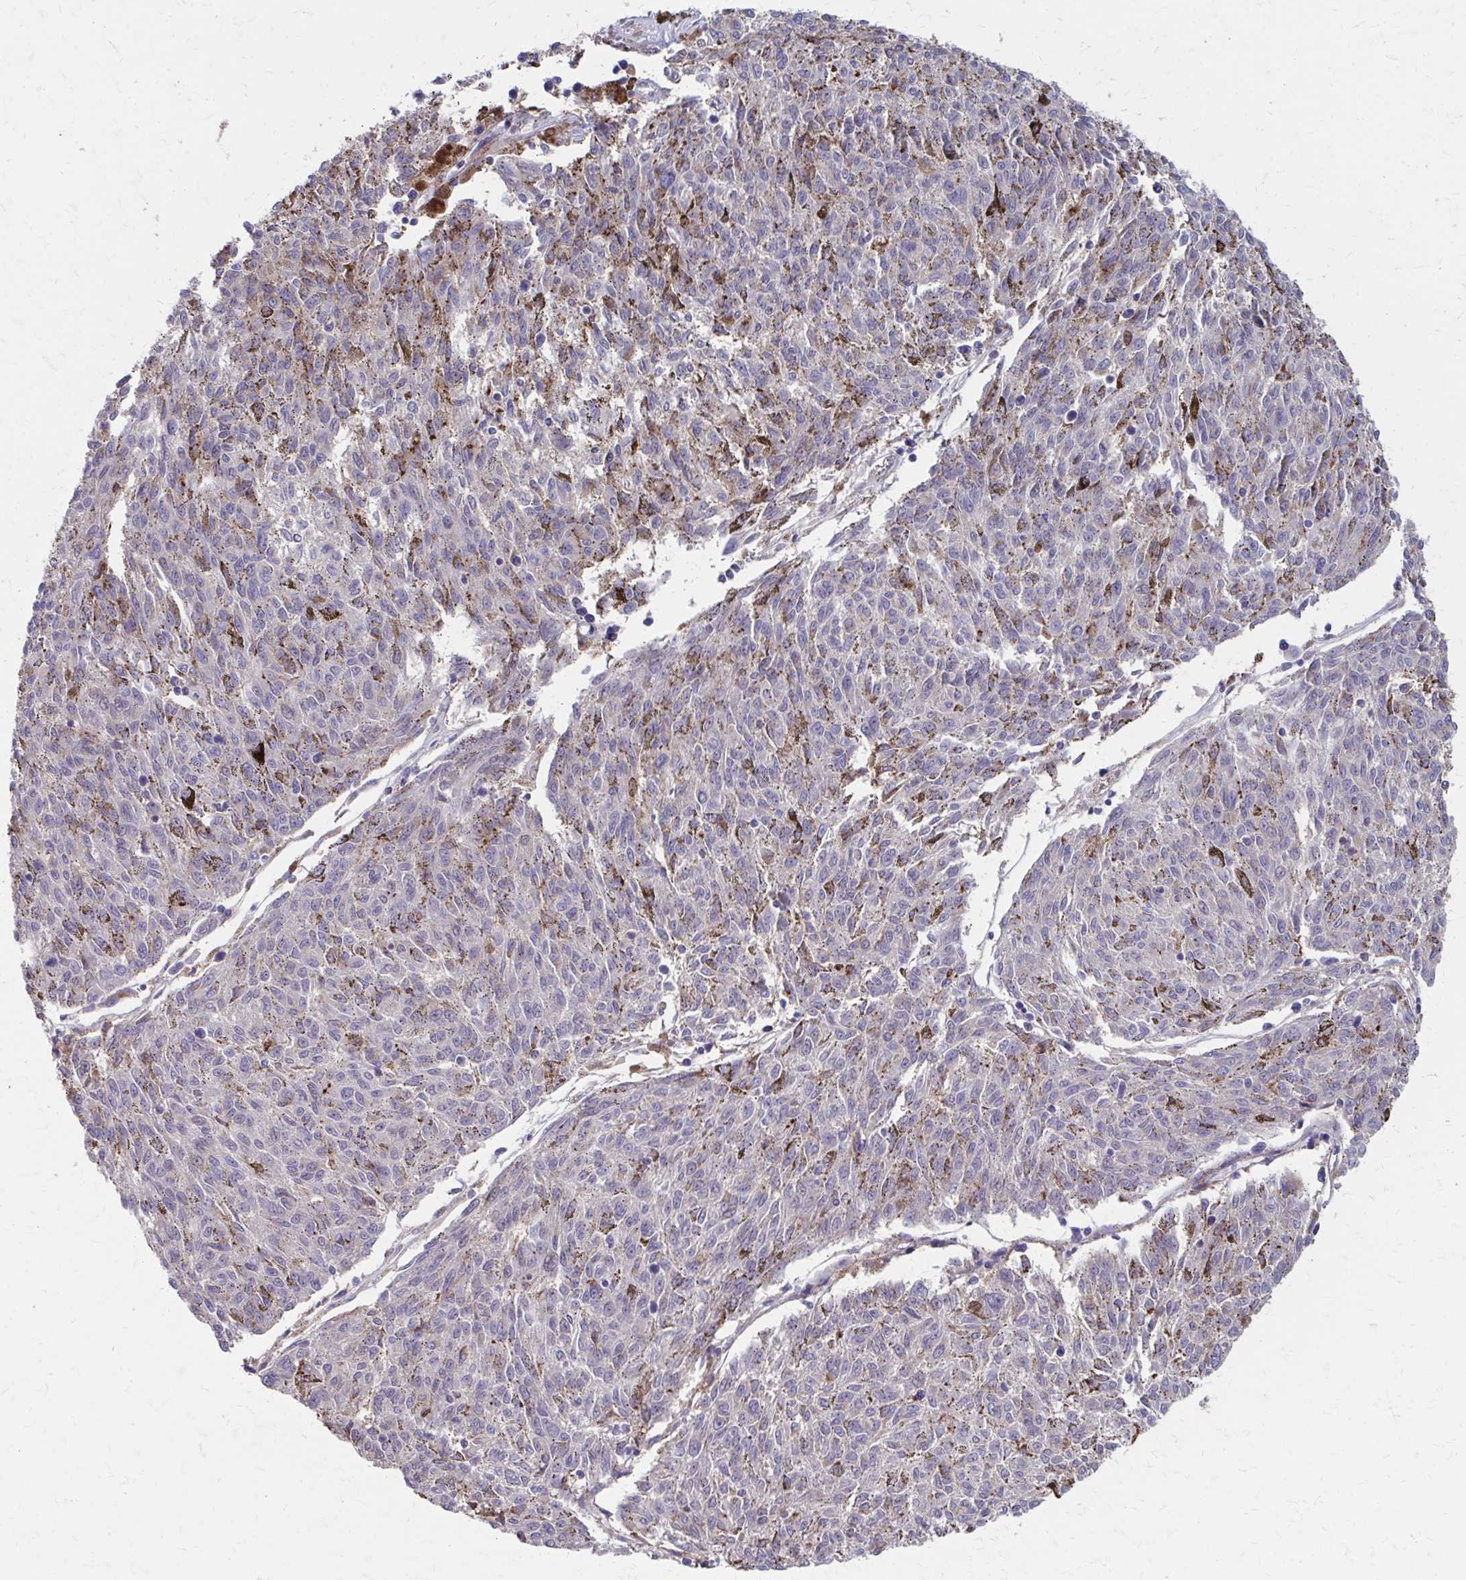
{"staining": {"intensity": "negative", "quantity": "none", "location": "none"}, "tissue": "melanoma", "cell_type": "Tumor cells", "image_type": "cancer", "snomed": [{"axis": "morphology", "description": "Malignant melanoma, NOS"}, {"axis": "topography", "description": "Skin"}], "caption": "Immunohistochemistry (IHC) photomicrograph of neoplastic tissue: human malignant melanoma stained with DAB (3,3'-diaminobenzidine) displays no significant protein expression in tumor cells.", "gene": "MMP14", "patient": {"sex": "female", "age": 72}}